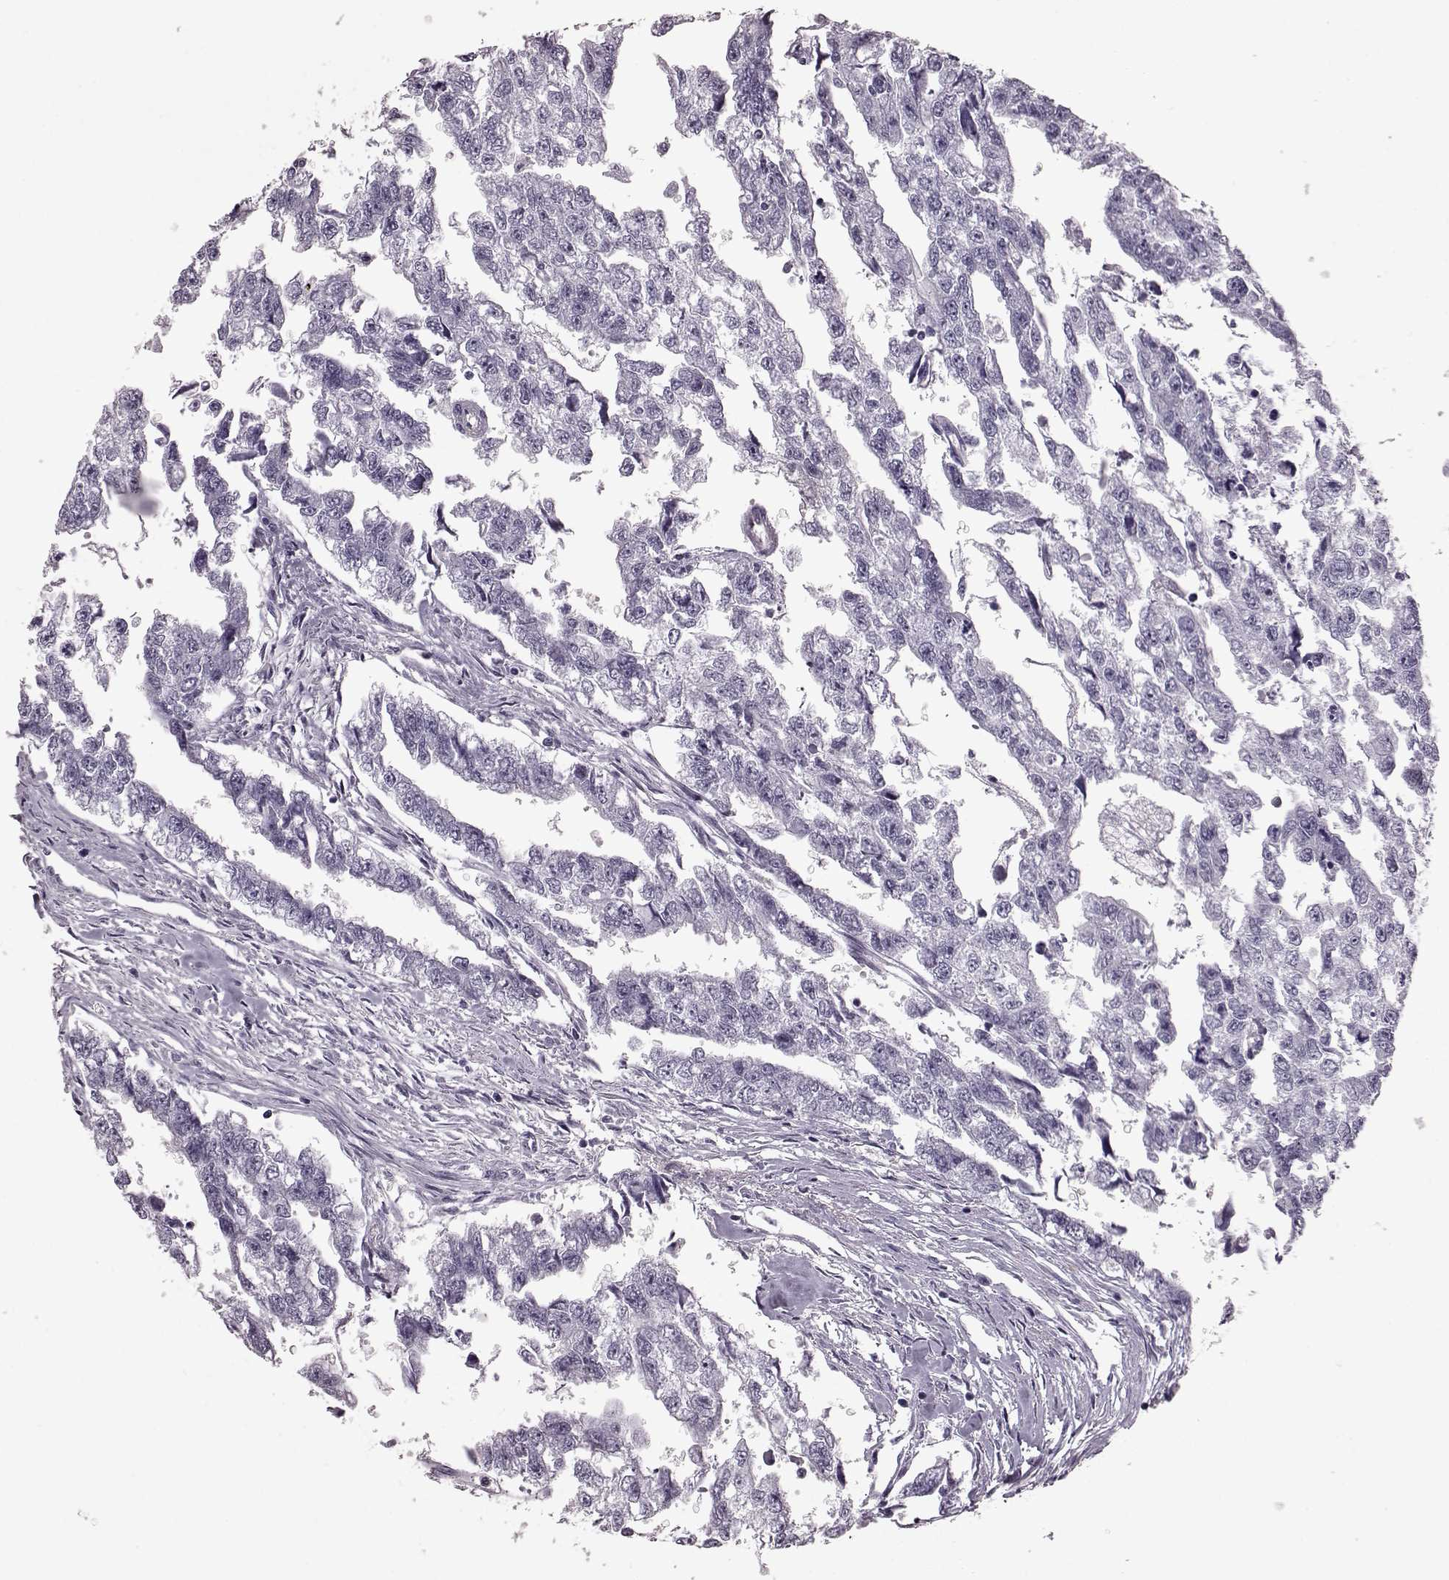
{"staining": {"intensity": "negative", "quantity": "none", "location": "none"}, "tissue": "testis cancer", "cell_type": "Tumor cells", "image_type": "cancer", "snomed": [{"axis": "morphology", "description": "Carcinoma, Embryonal, NOS"}, {"axis": "morphology", "description": "Teratoma, malignant, NOS"}, {"axis": "topography", "description": "Testis"}], "caption": "A micrograph of testis cancer (embryonal carcinoma) stained for a protein demonstrates no brown staining in tumor cells.", "gene": "CRYBA2", "patient": {"sex": "male", "age": 44}}